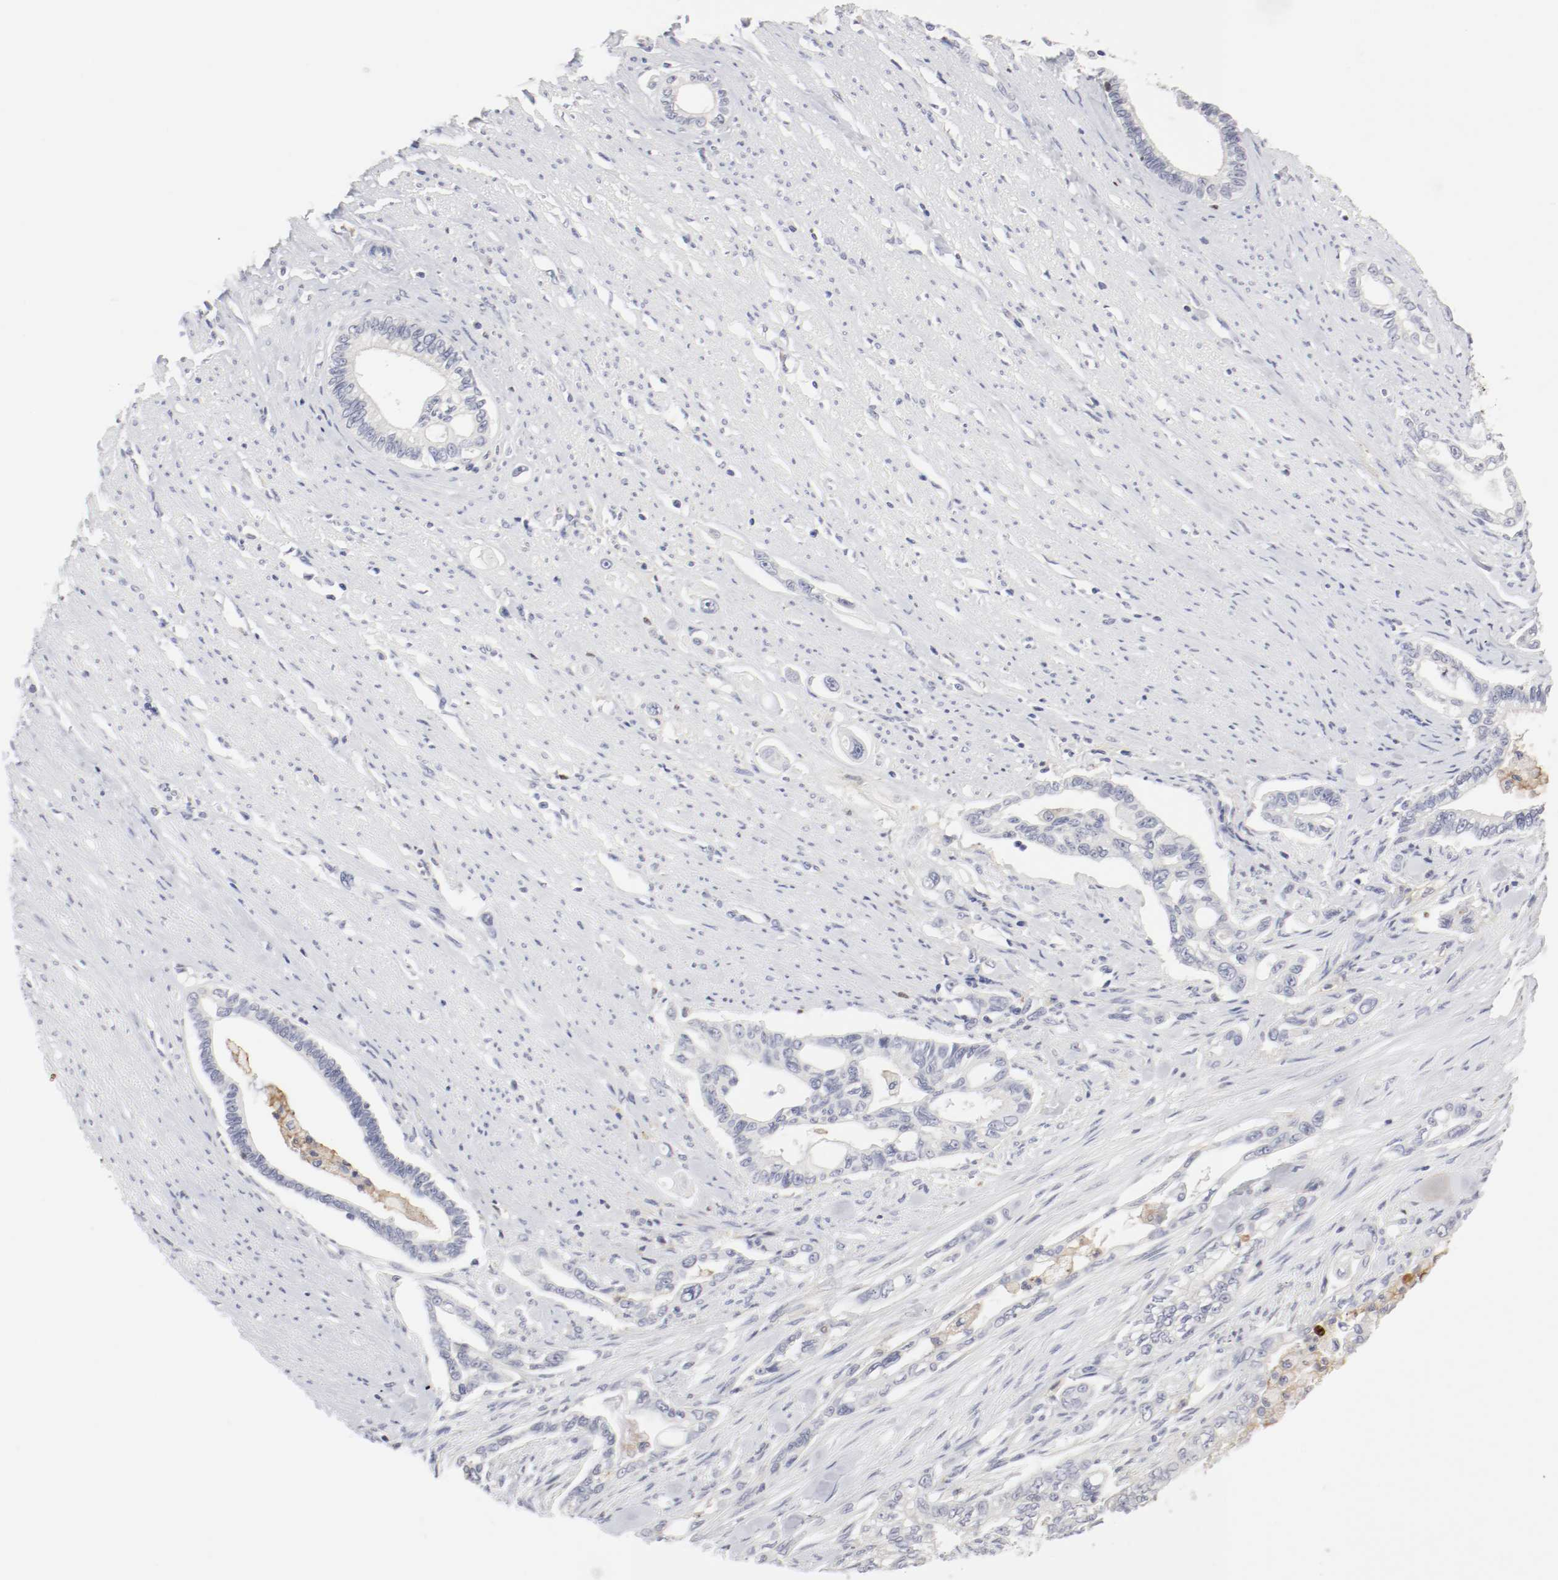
{"staining": {"intensity": "moderate", "quantity": "<25%", "location": "cytoplasmic/membranous"}, "tissue": "pancreatic cancer", "cell_type": "Tumor cells", "image_type": "cancer", "snomed": [{"axis": "morphology", "description": "Normal tissue, NOS"}, {"axis": "topography", "description": "Pancreas"}], "caption": "Protein staining of pancreatic cancer tissue shows moderate cytoplasmic/membranous positivity in about <25% of tumor cells. (Brightfield microscopy of DAB IHC at high magnification).", "gene": "ITGAX", "patient": {"sex": "male", "age": 42}}